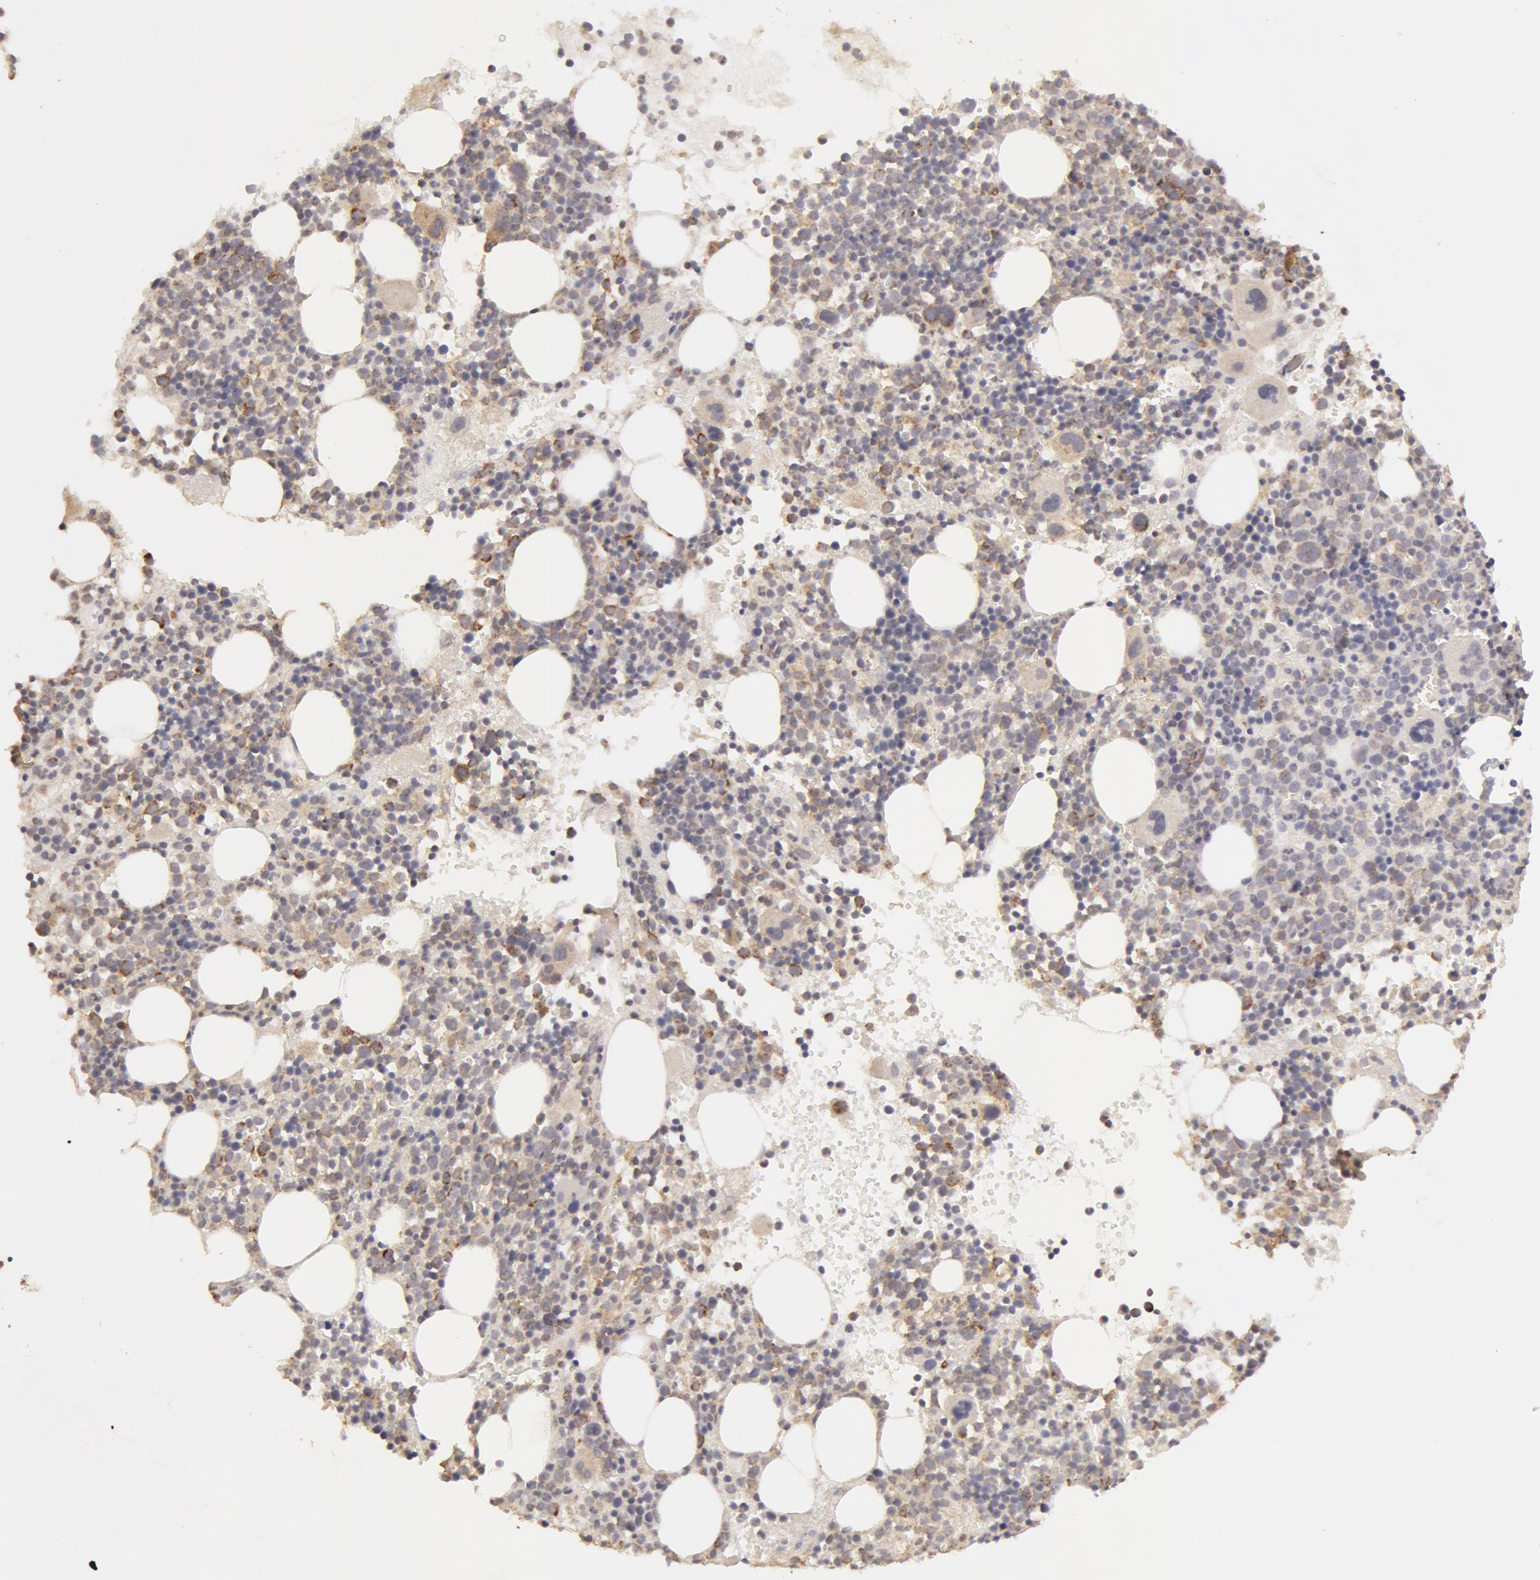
{"staining": {"intensity": "moderate", "quantity": "<25%", "location": "cytoplasmic/membranous"}, "tissue": "bone marrow", "cell_type": "Hematopoietic cells", "image_type": "normal", "snomed": [{"axis": "morphology", "description": "Normal tissue, NOS"}, {"axis": "topography", "description": "Bone marrow"}], "caption": "Immunohistochemical staining of benign bone marrow exhibits <25% levels of moderate cytoplasmic/membranous protein staining in approximately <25% of hematopoietic cells.", "gene": "ADPRH", "patient": {"sex": "male", "age": 34}}